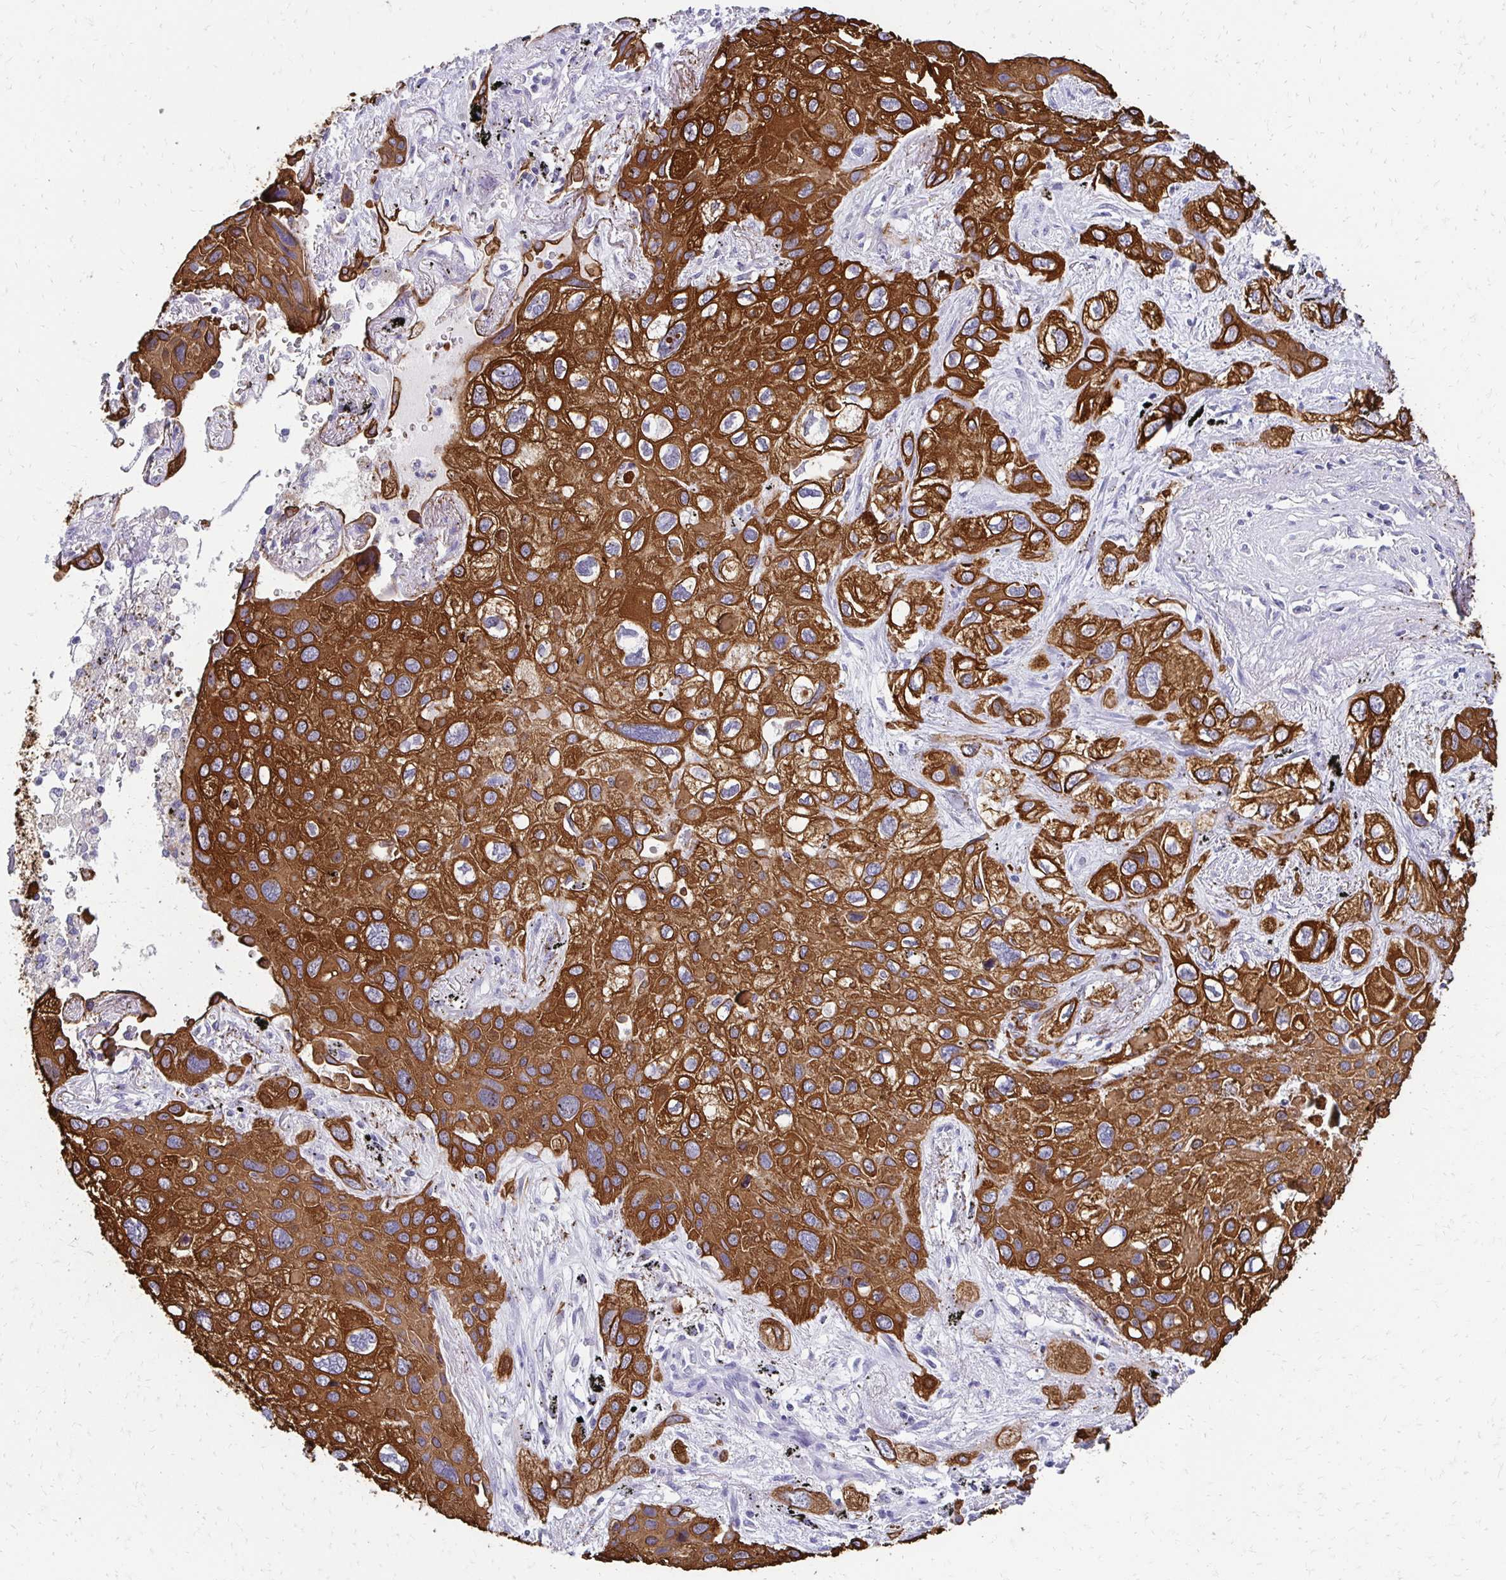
{"staining": {"intensity": "strong", "quantity": ">75%", "location": "cytoplasmic/membranous"}, "tissue": "lung cancer", "cell_type": "Tumor cells", "image_type": "cancer", "snomed": [{"axis": "morphology", "description": "Squamous cell carcinoma, NOS"}, {"axis": "morphology", "description": "Squamous cell carcinoma, metastatic, NOS"}, {"axis": "topography", "description": "Lung"}], "caption": "Protein positivity by immunohistochemistry (IHC) shows strong cytoplasmic/membranous positivity in approximately >75% of tumor cells in lung squamous cell carcinoma. (DAB (3,3'-diaminobenzidine) IHC, brown staining for protein, blue staining for nuclei).", "gene": "C1QTNF2", "patient": {"sex": "male", "age": 59}}